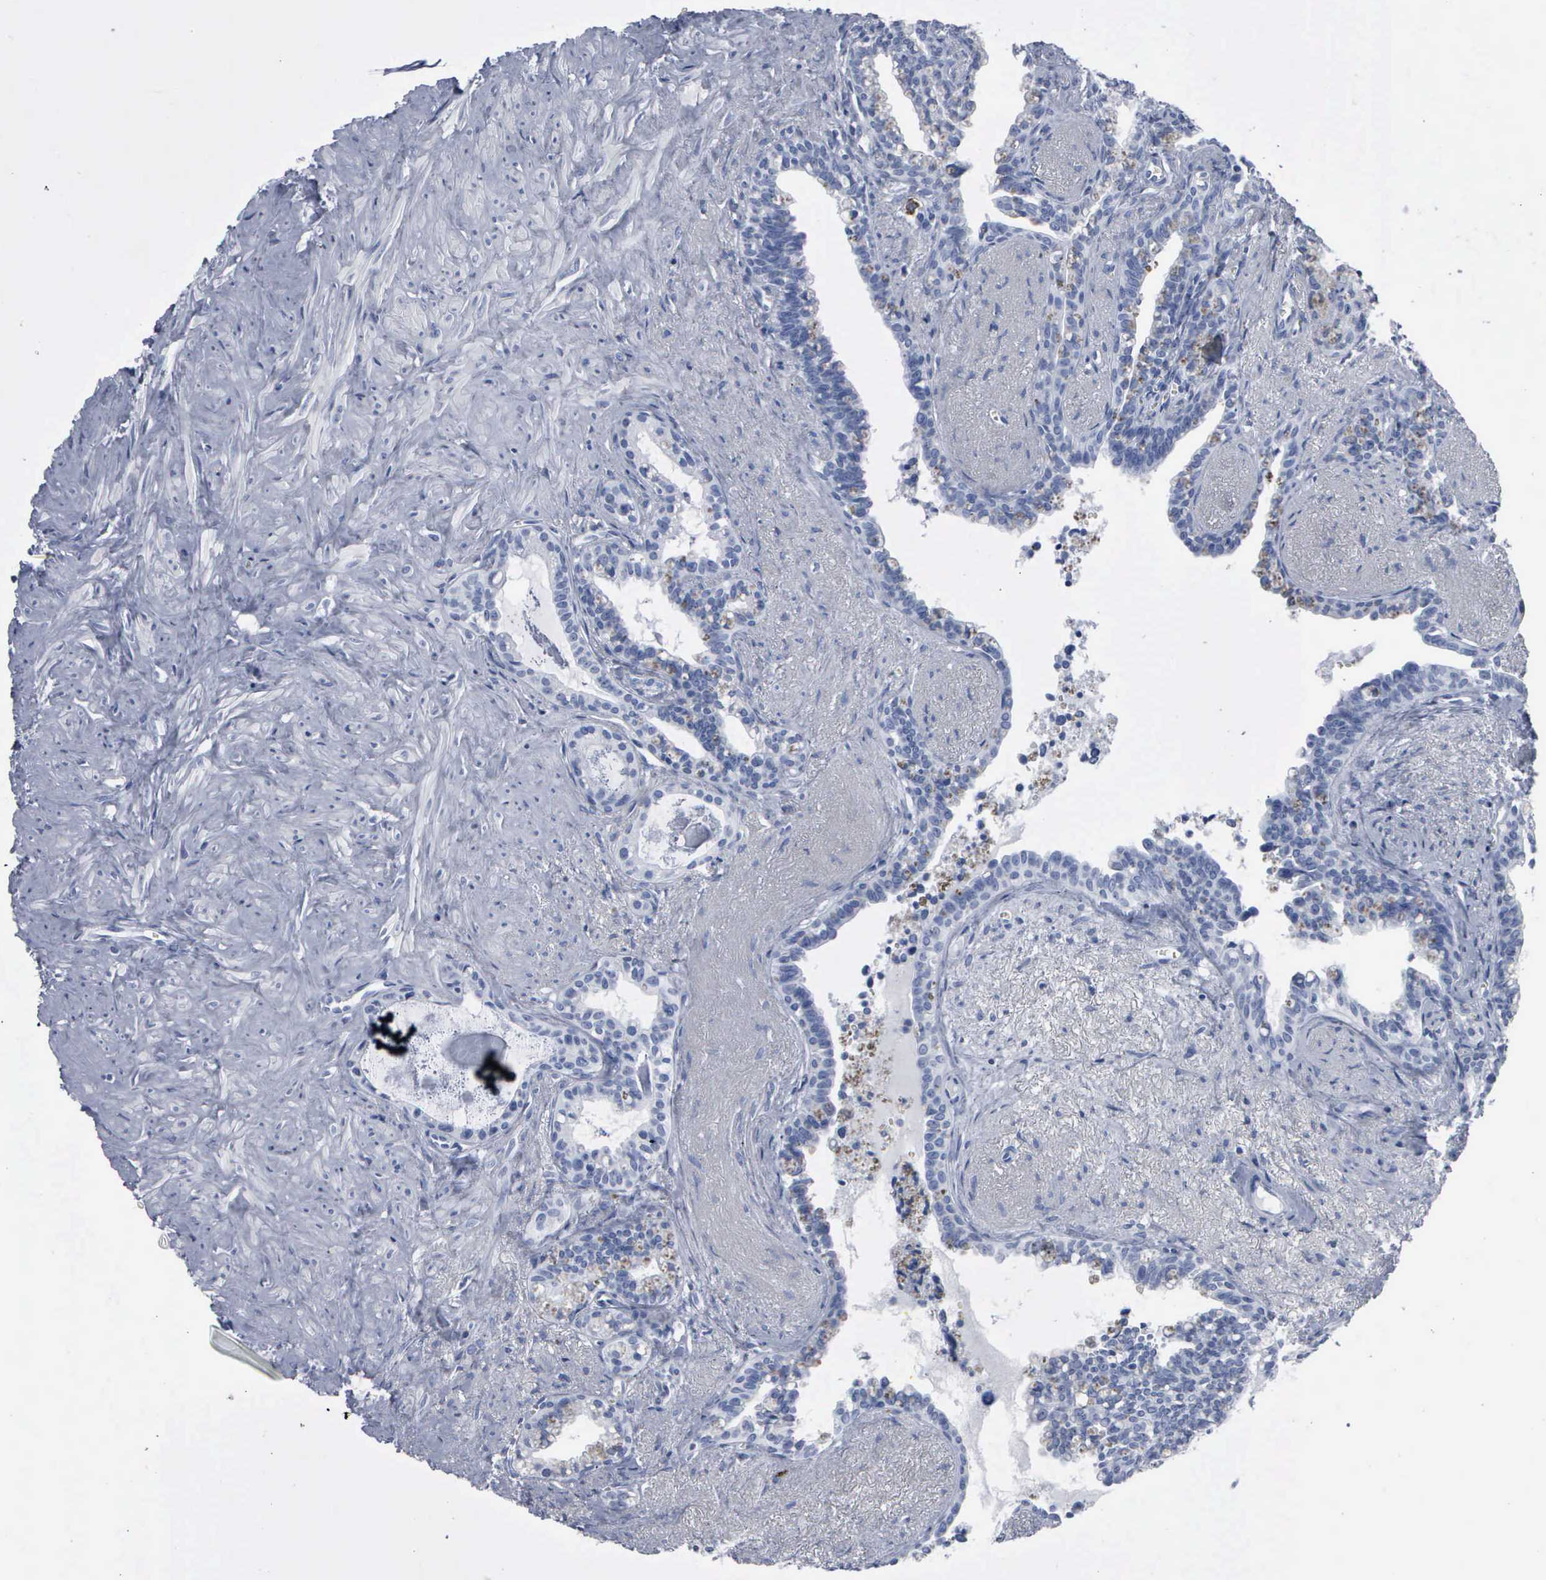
{"staining": {"intensity": "negative", "quantity": "none", "location": "none"}, "tissue": "seminal vesicle", "cell_type": "Glandular cells", "image_type": "normal", "snomed": [{"axis": "morphology", "description": "Normal tissue, NOS"}, {"axis": "topography", "description": "Seminal veicle"}], "caption": "Immunohistochemistry (IHC) of normal human seminal vesicle shows no expression in glandular cells. Brightfield microscopy of immunohistochemistry (IHC) stained with DAB (3,3'-diaminobenzidine) (brown) and hematoxylin (blue), captured at high magnification.", "gene": "CCNB1", "patient": {"sex": "male", "age": 60}}